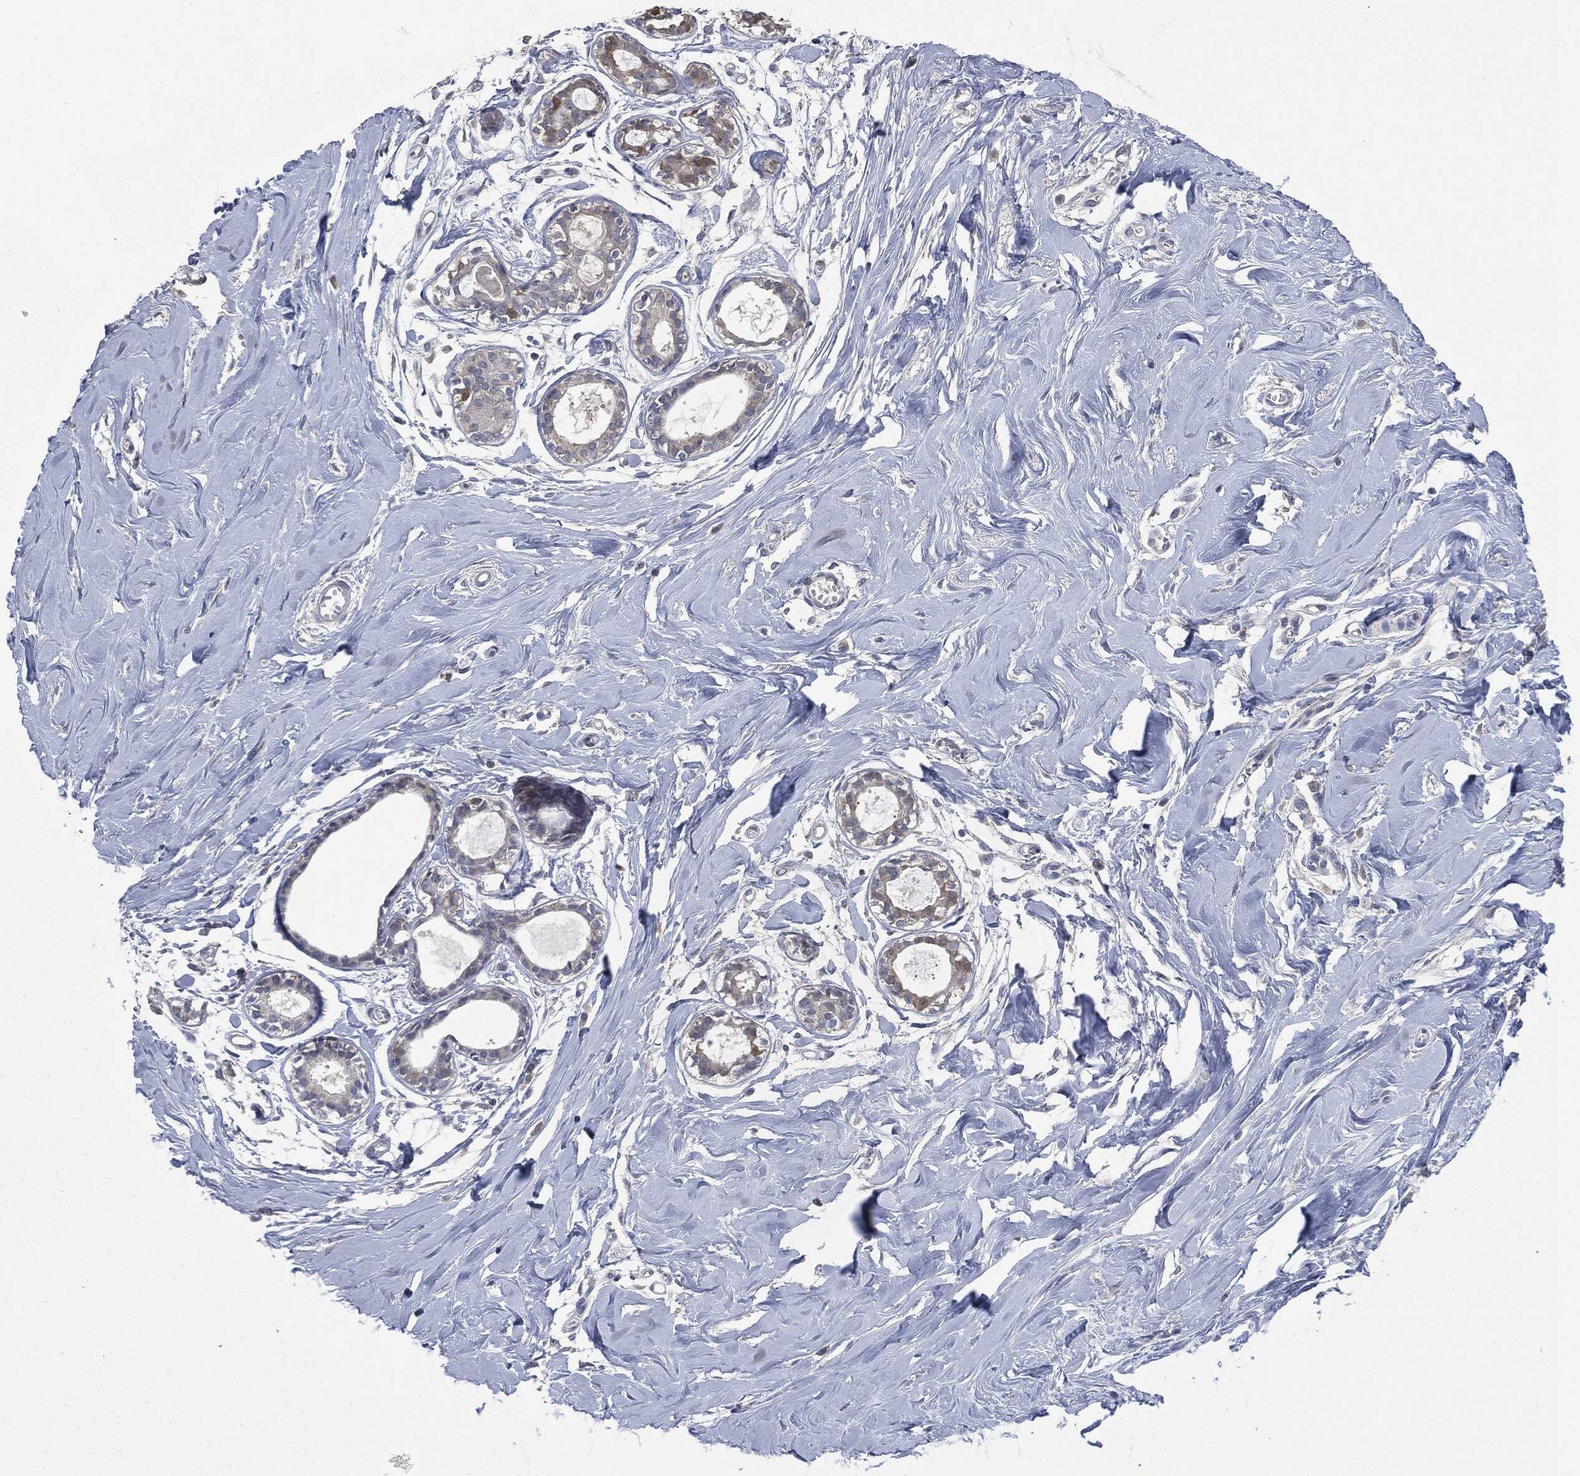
{"staining": {"intensity": "negative", "quantity": "none", "location": "none"}, "tissue": "adipose tissue", "cell_type": "Adipocytes", "image_type": "normal", "snomed": [{"axis": "morphology", "description": "Normal tissue, NOS"}, {"axis": "topography", "description": "Breast"}], "caption": "This photomicrograph is of normal adipose tissue stained with IHC to label a protein in brown with the nuclei are counter-stained blue. There is no positivity in adipocytes.", "gene": "IL1RN", "patient": {"sex": "female", "age": 49}}